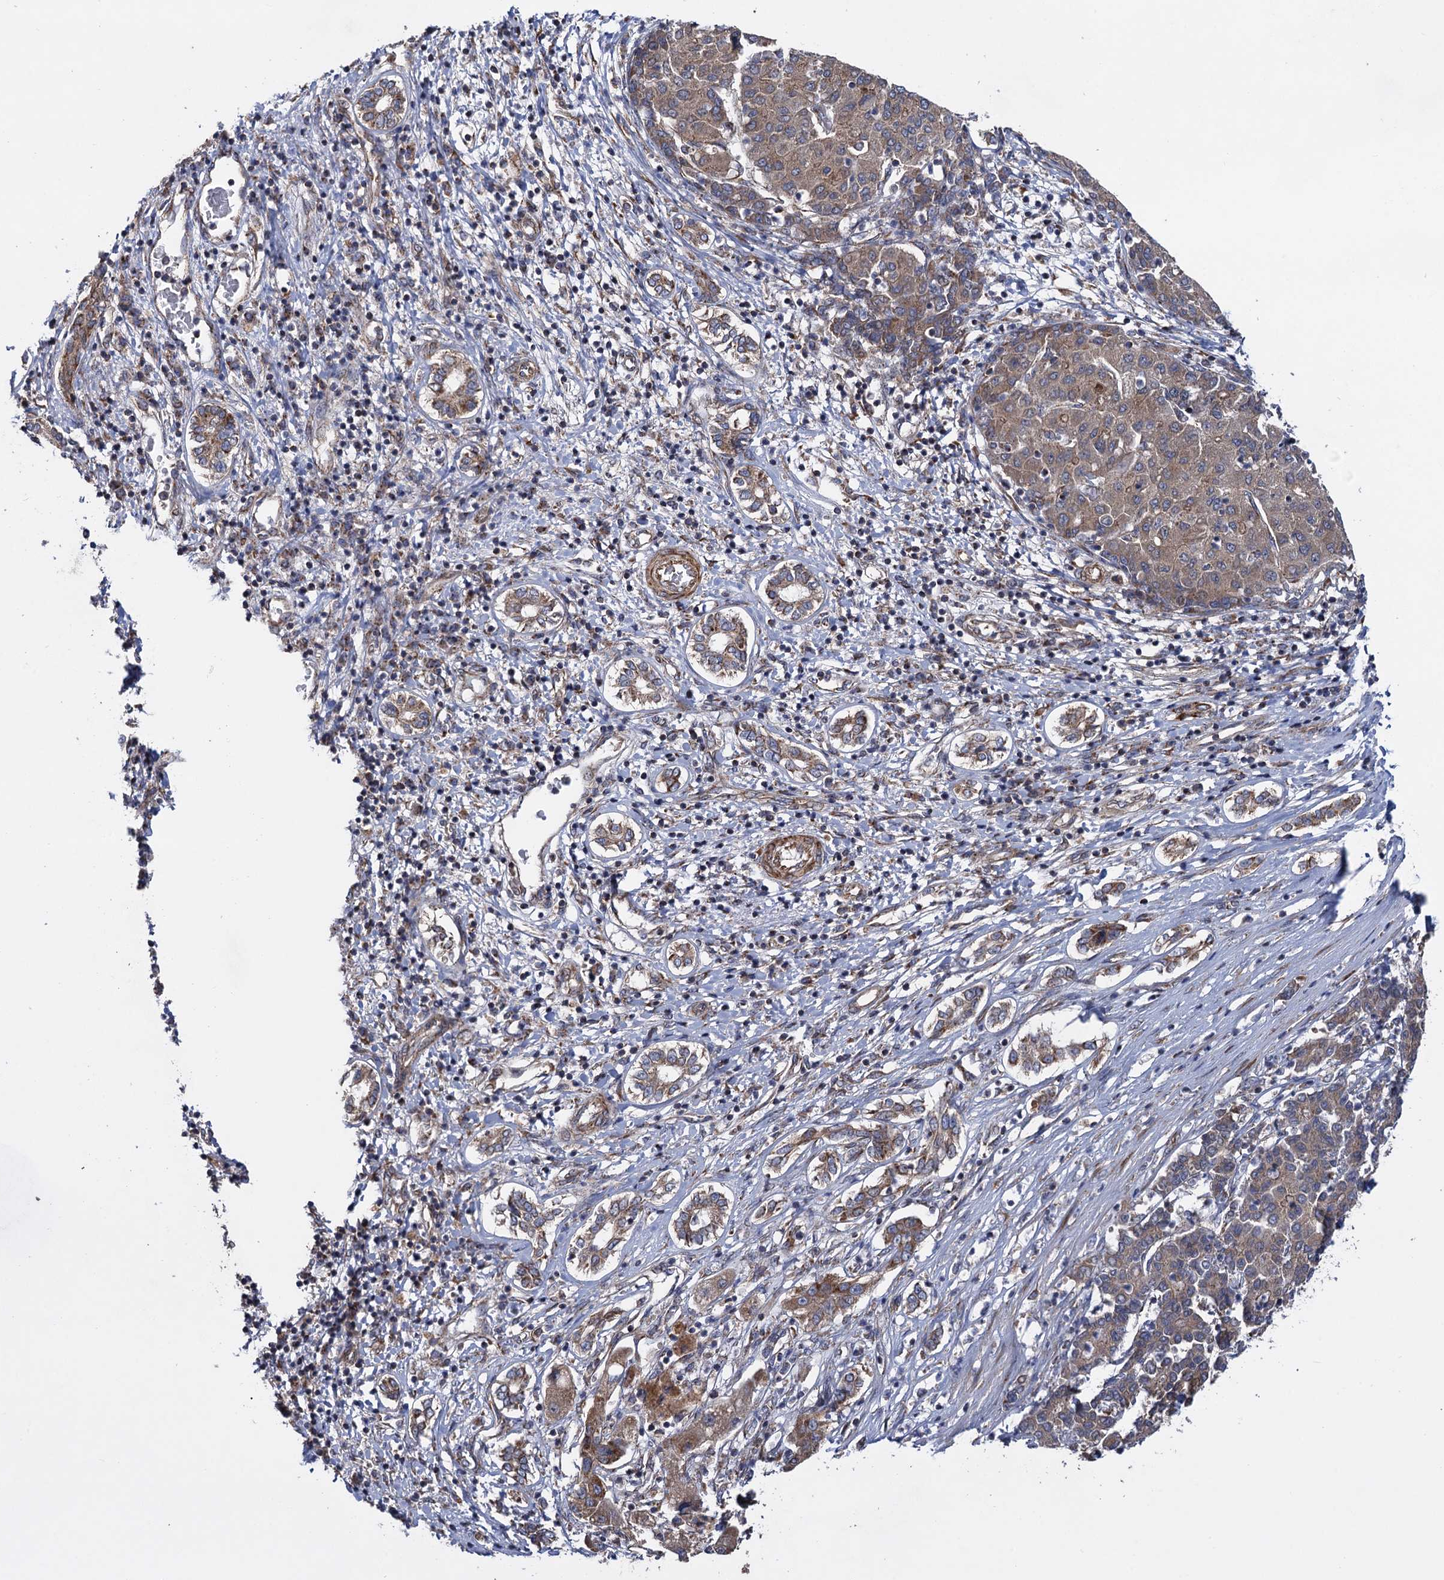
{"staining": {"intensity": "moderate", "quantity": ">75%", "location": "cytoplasmic/membranous"}, "tissue": "liver cancer", "cell_type": "Tumor cells", "image_type": "cancer", "snomed": [{"axis": "morphology", "description": "Carcinoma, Hepatocellular, NOS"}, {"axis": "topography", "description": "Liver"}], "caption": "Brown immunohistochemical staining in liver cancer exhibits moderate cytoplasmic/membranous staining in about >75% of tumor cells.", "gene": "HAUS1", "patient": {"sex": "male", "age": 65}}